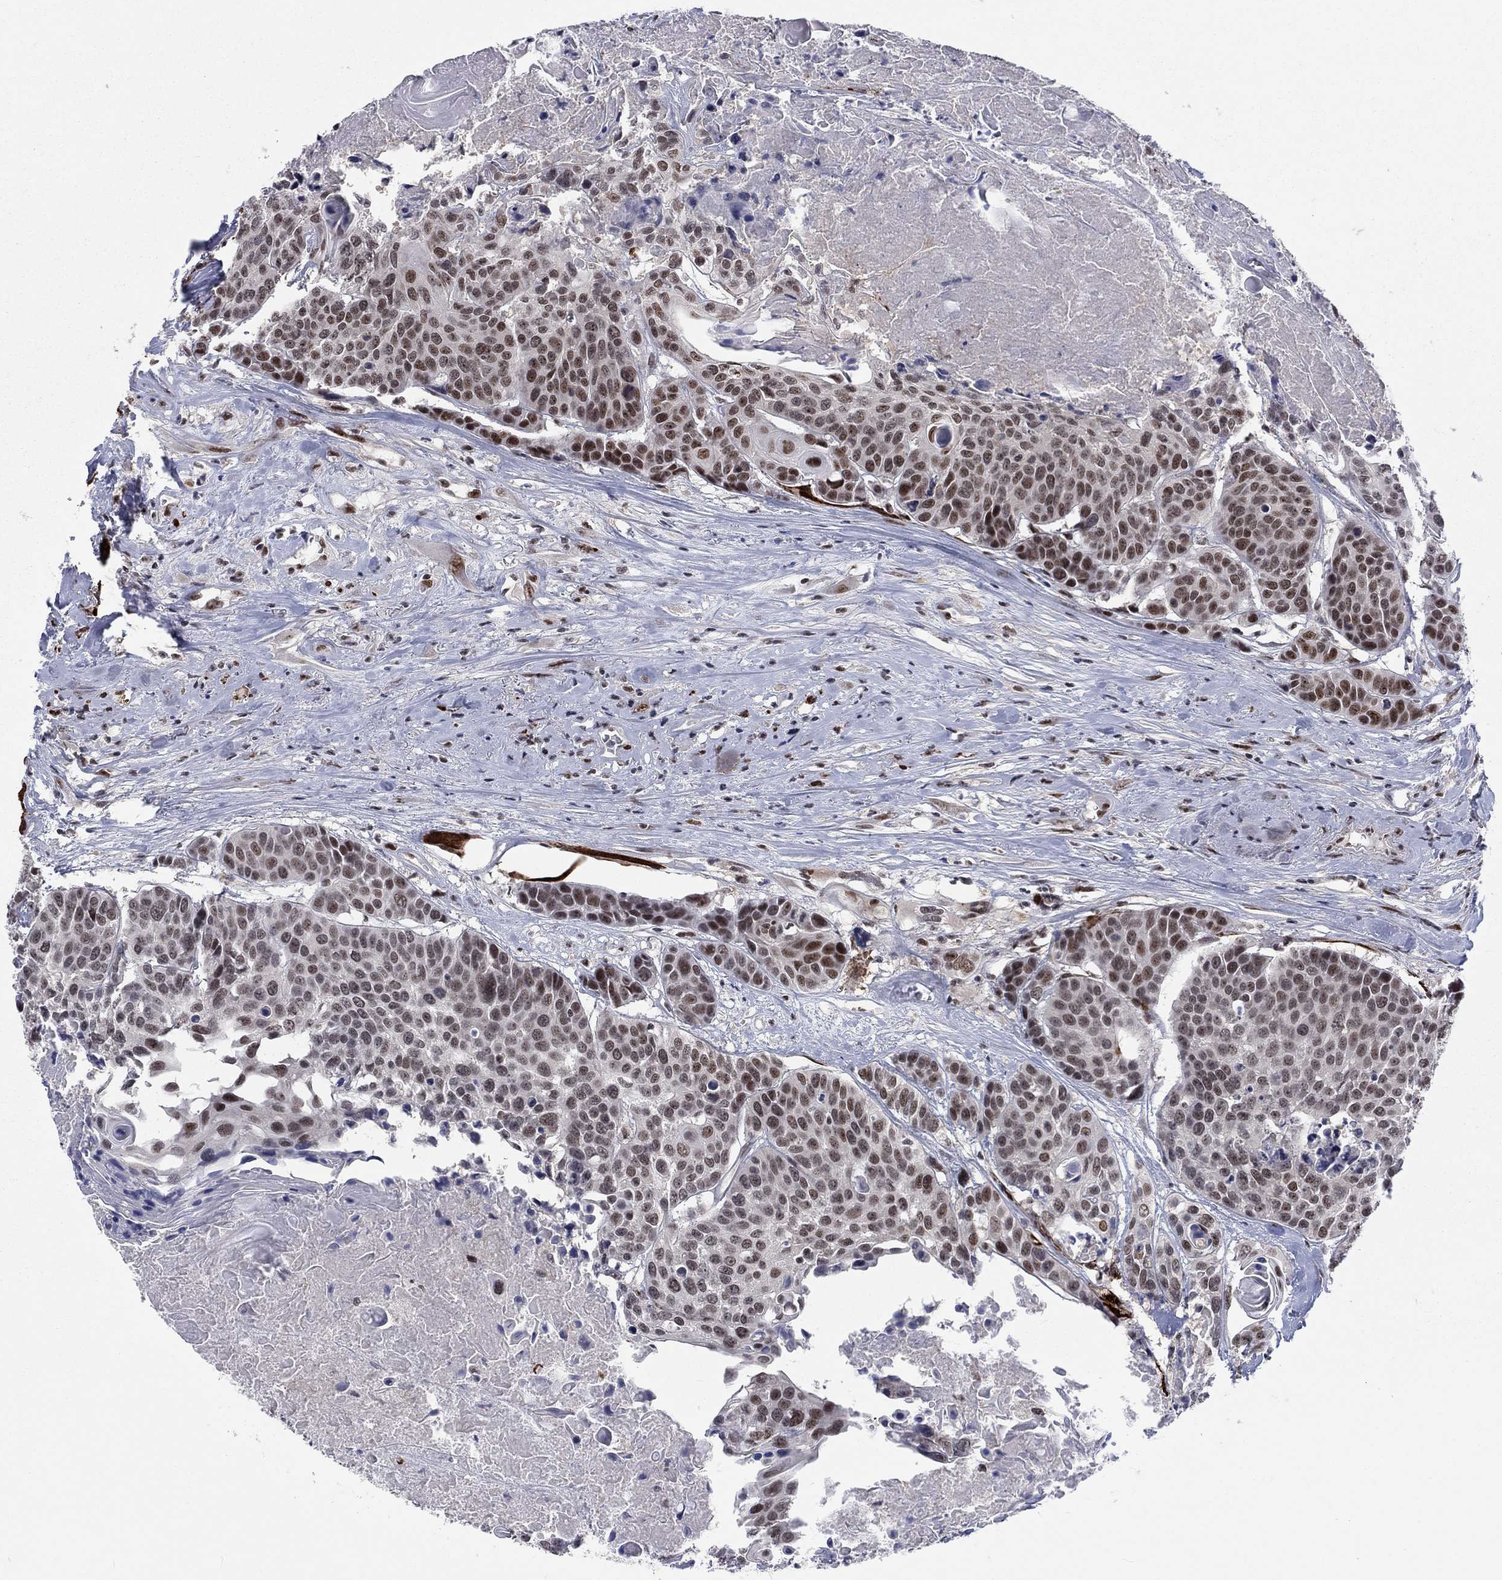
{"staining": {"intensity": "moderate", "quantity": "25%-75%", "location": "nuclear"}, "tissue": "head and neck cancer", "cell_type": "Tumor cells", "image_type": "cancer", "snomed": [{"axis": "morphology", "description": "Squamous cell carcinoma, NOS"}, {"axis": "topography", "description": "Oral tissue"}, {"axis": "topography", "description": "Head-Neck"}], "caption": "A photomicrograph of human head and neck cancer (squamous cell carcinoma) stained for a protein displays moderate nuclear brown staining in tumor cells. (brown staining indicates protein expression, while blue staining denotes nuclei).", "gene": "FYTTD1", "patient": {"sex": "male", "age": 56}}